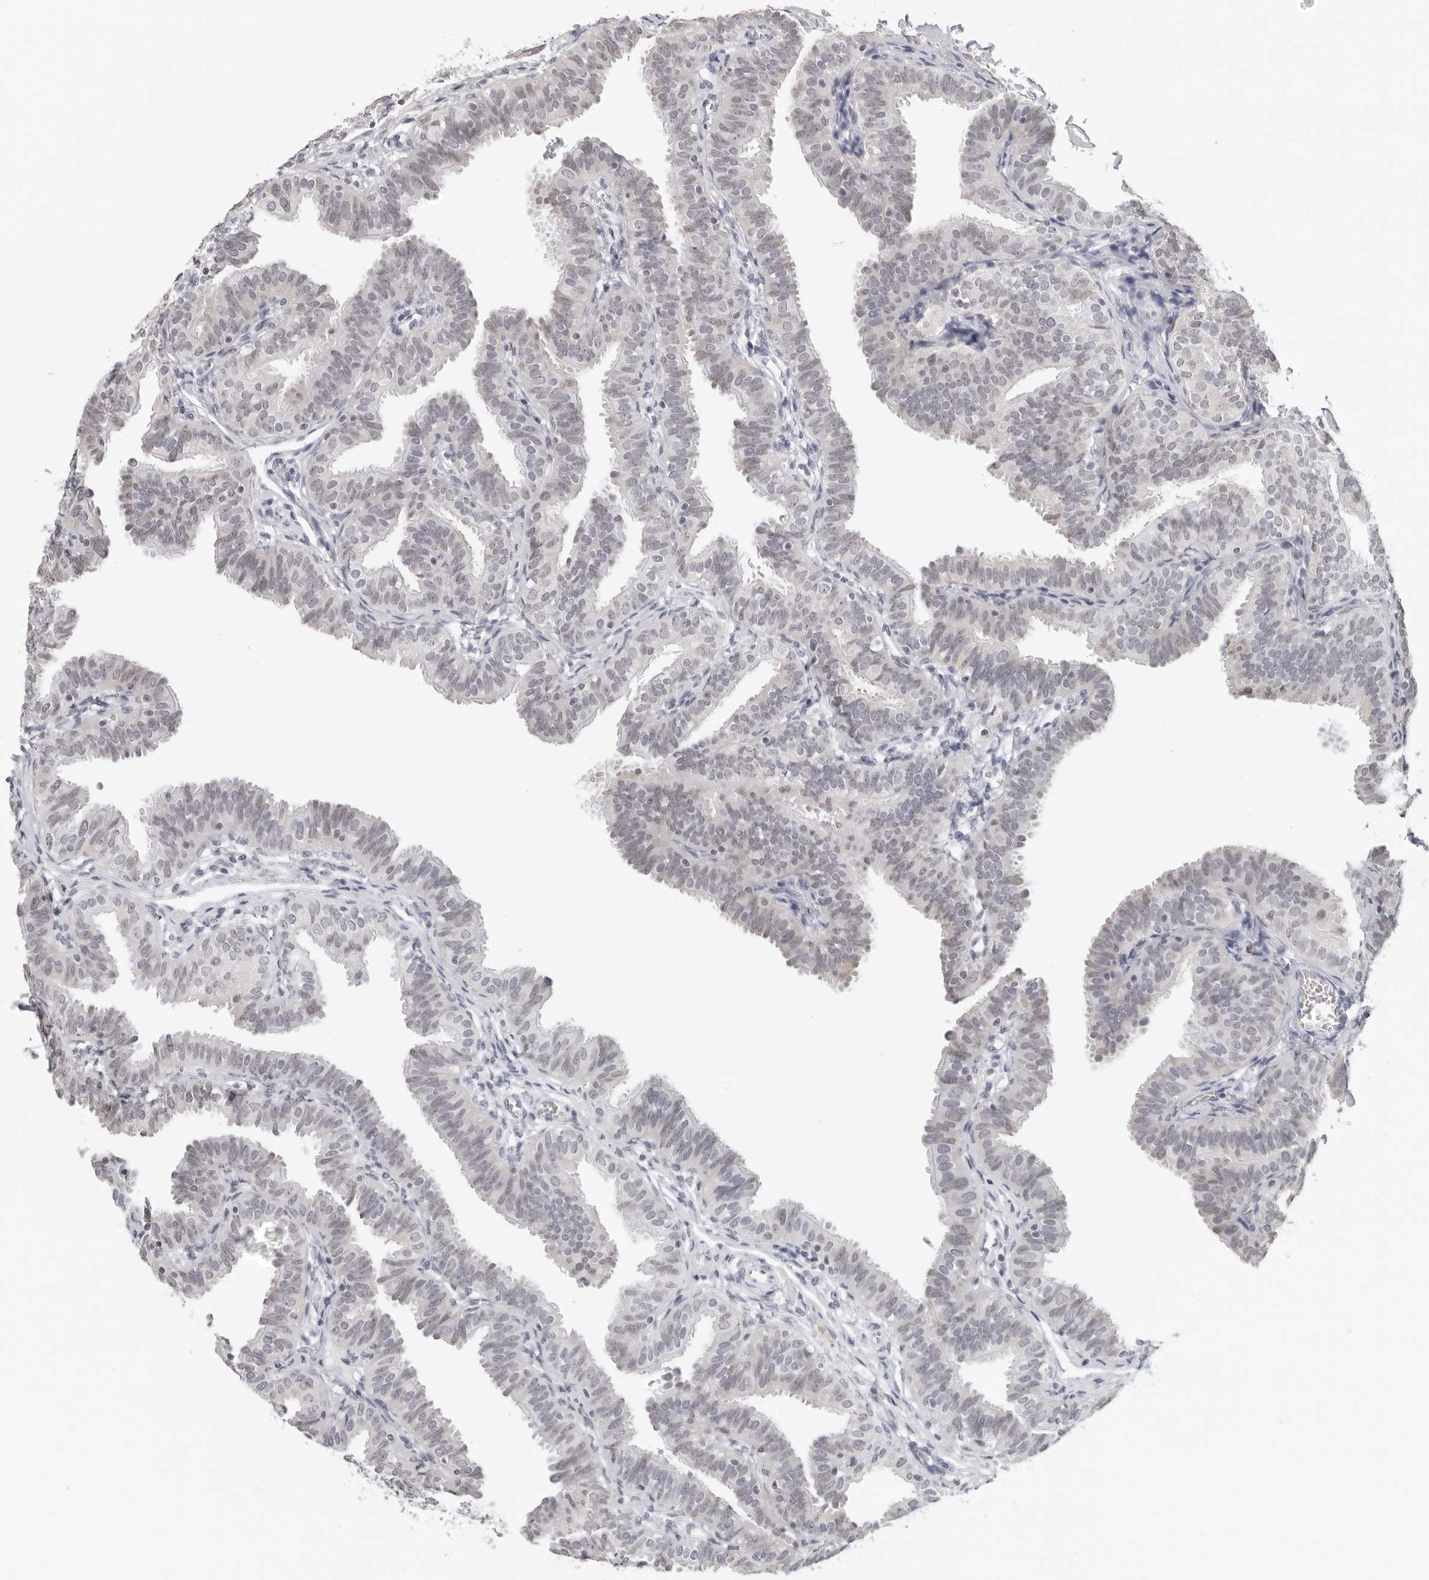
{"staining": {"intensity": "negative", "quantity": "none", "location": "none"}, "tissue": "fallopian tube", "cell_type": "Glandular cells", "image_type": "normal", "snomed": [{"axis": "morphology", "description": "Normal tissue, NOS"}, {"axis": "topography", "description": "Fallopian tube"}], "caption": "This image is of normal fallopian tube stained with IHC to label a protein in brown with the nuclei are counter-stained blue. There is no staining in glandular cells. (Stains: DAB (3,3'-diaminobenzidine) immunohistochemistry (IHC) with hematoxylin counter stain, Microscopy: brightfield microscopy at high magnification).", "gene": "FLG2", "patient": {"sex": "female", "age": 35}}